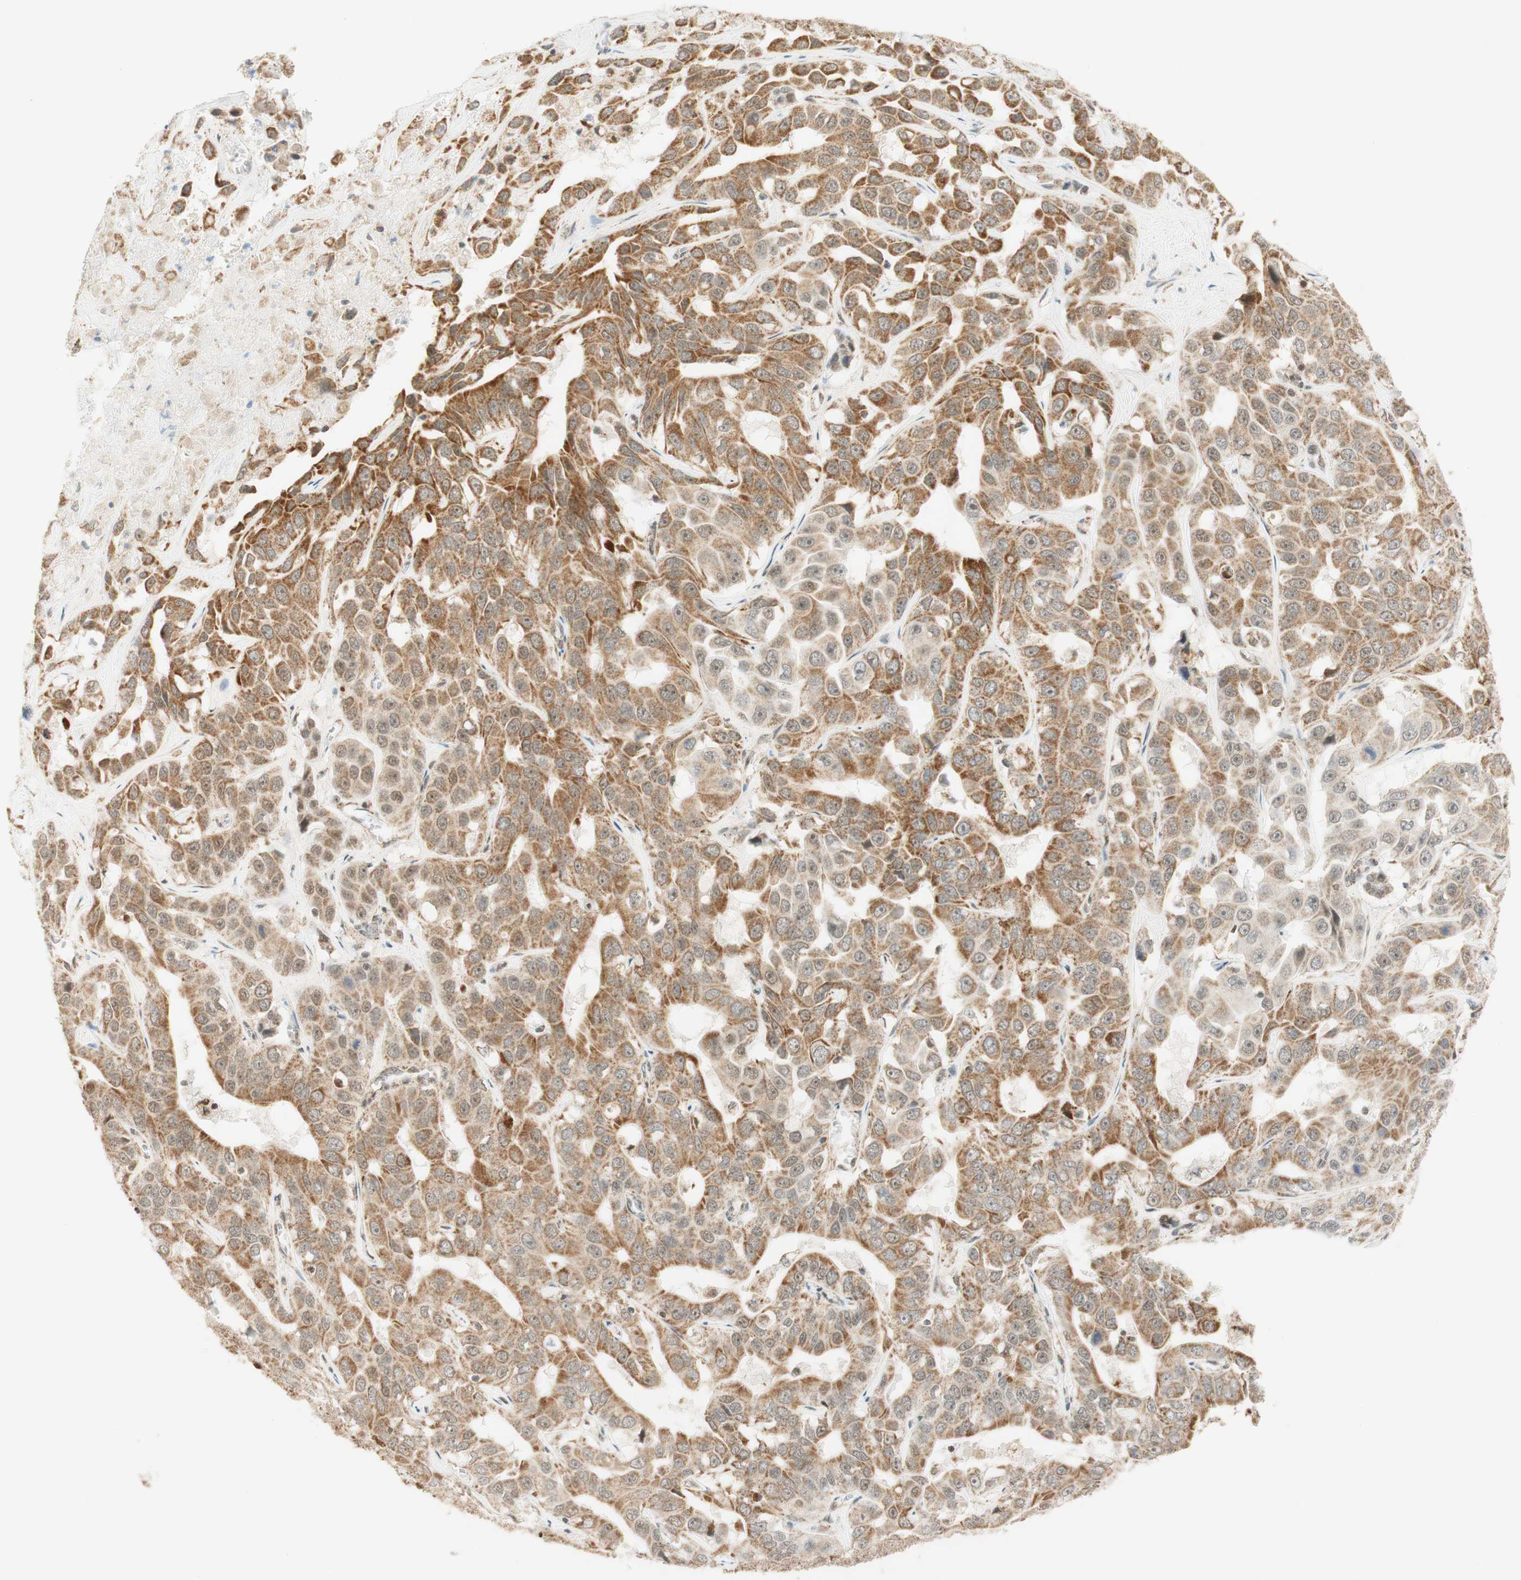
{"staining": {"intensity": "moderate", "quantity": ">75%", "location": "cytoplasmic/membranous,nuclear"}, "tissue": "liver cancer", "cell_type": "Tumor cells", "image_type": "cancer", "snomed": [{"axis": "morphology", "description": "Cholangiocarcinoma"}, {"axis": "topography", "description": "Liver"}], "caption": "Immunohistochemical staining of human liver cancer displays moderate cytoplasmic/membranous and nuclear protein staining in approximately >75% of tumor cells.", "gene": "ZNF782", "patient": {"sex": "female", "age": 52}}